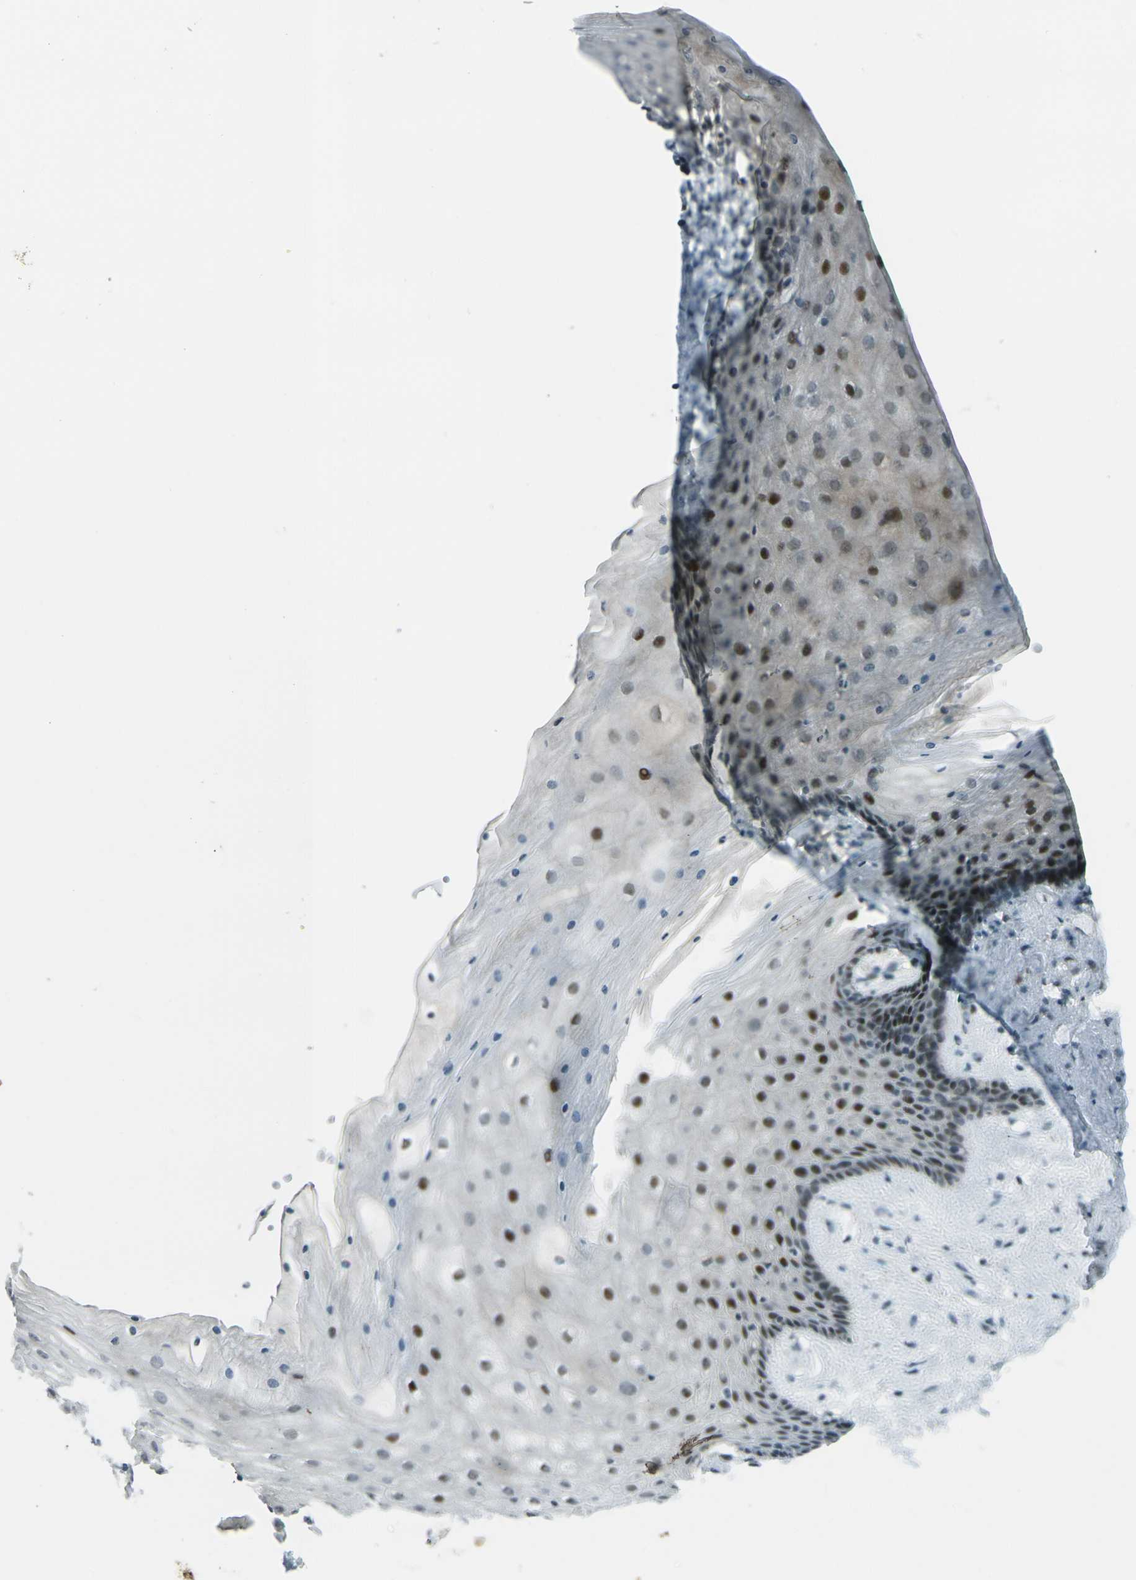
{"staining": {"intensity": "strong", "quantity": "25%-75%", "location": "nuclear"}, "tissue": "vagina", "cell_type": "Squamous epithelial cells", "image_type": "normal", "snomed": [{"axis": "morphology", "description": "Normal tissue, NOS"}, {"axis": "topography", "description": "Vagina"}], "caption": "This is a histology image of immunohistochemistry (IHC) staining of normal vagina, which shows strong expression in the nuclear of squamous epithelial cells.", "gene": "GPR19", "patient": {"sex": "female", "age": 44}}